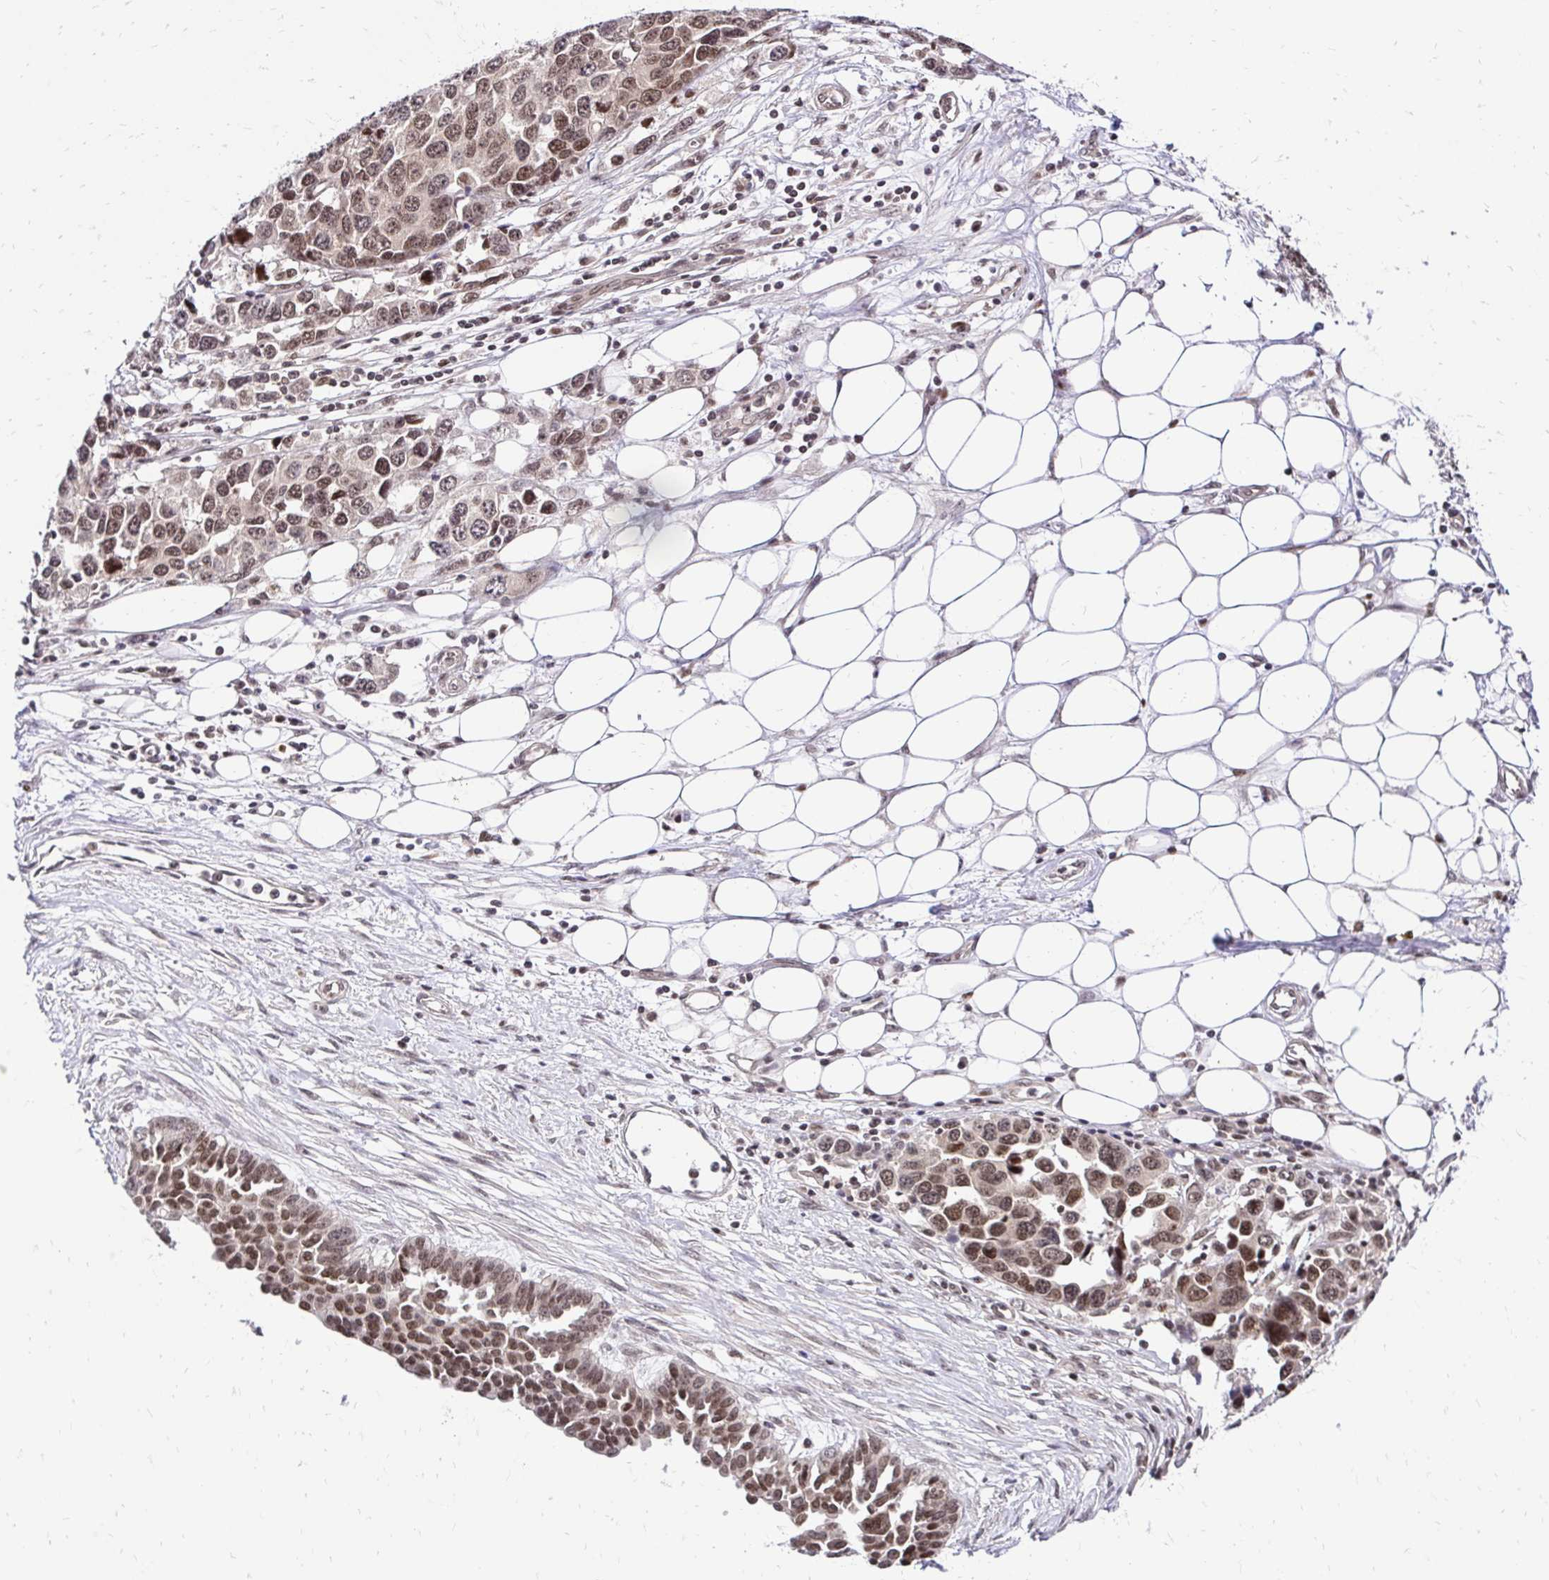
{"staining": {"intensity": "moderate", "quantity": ">75%", "location": "nuclear"}, "tissue": "ovarian cancer", "cell_type": "Tumor cells", "image_type": "cancer", "snomed": [{"axis": "morphology", "description": "Cystadenocarcinoma, serous, NOS"}, {"axis": "topography", "description": "Ovary"}], "caption": "Immunohistochemical staining of human ovarian serous cystadenocarcinoma reveals medium levels of moderate nuclear protein positivity in about >75% of tumor cells.", "gene": "GLYR1", "patient": {"sex": "female", "age": 76}}